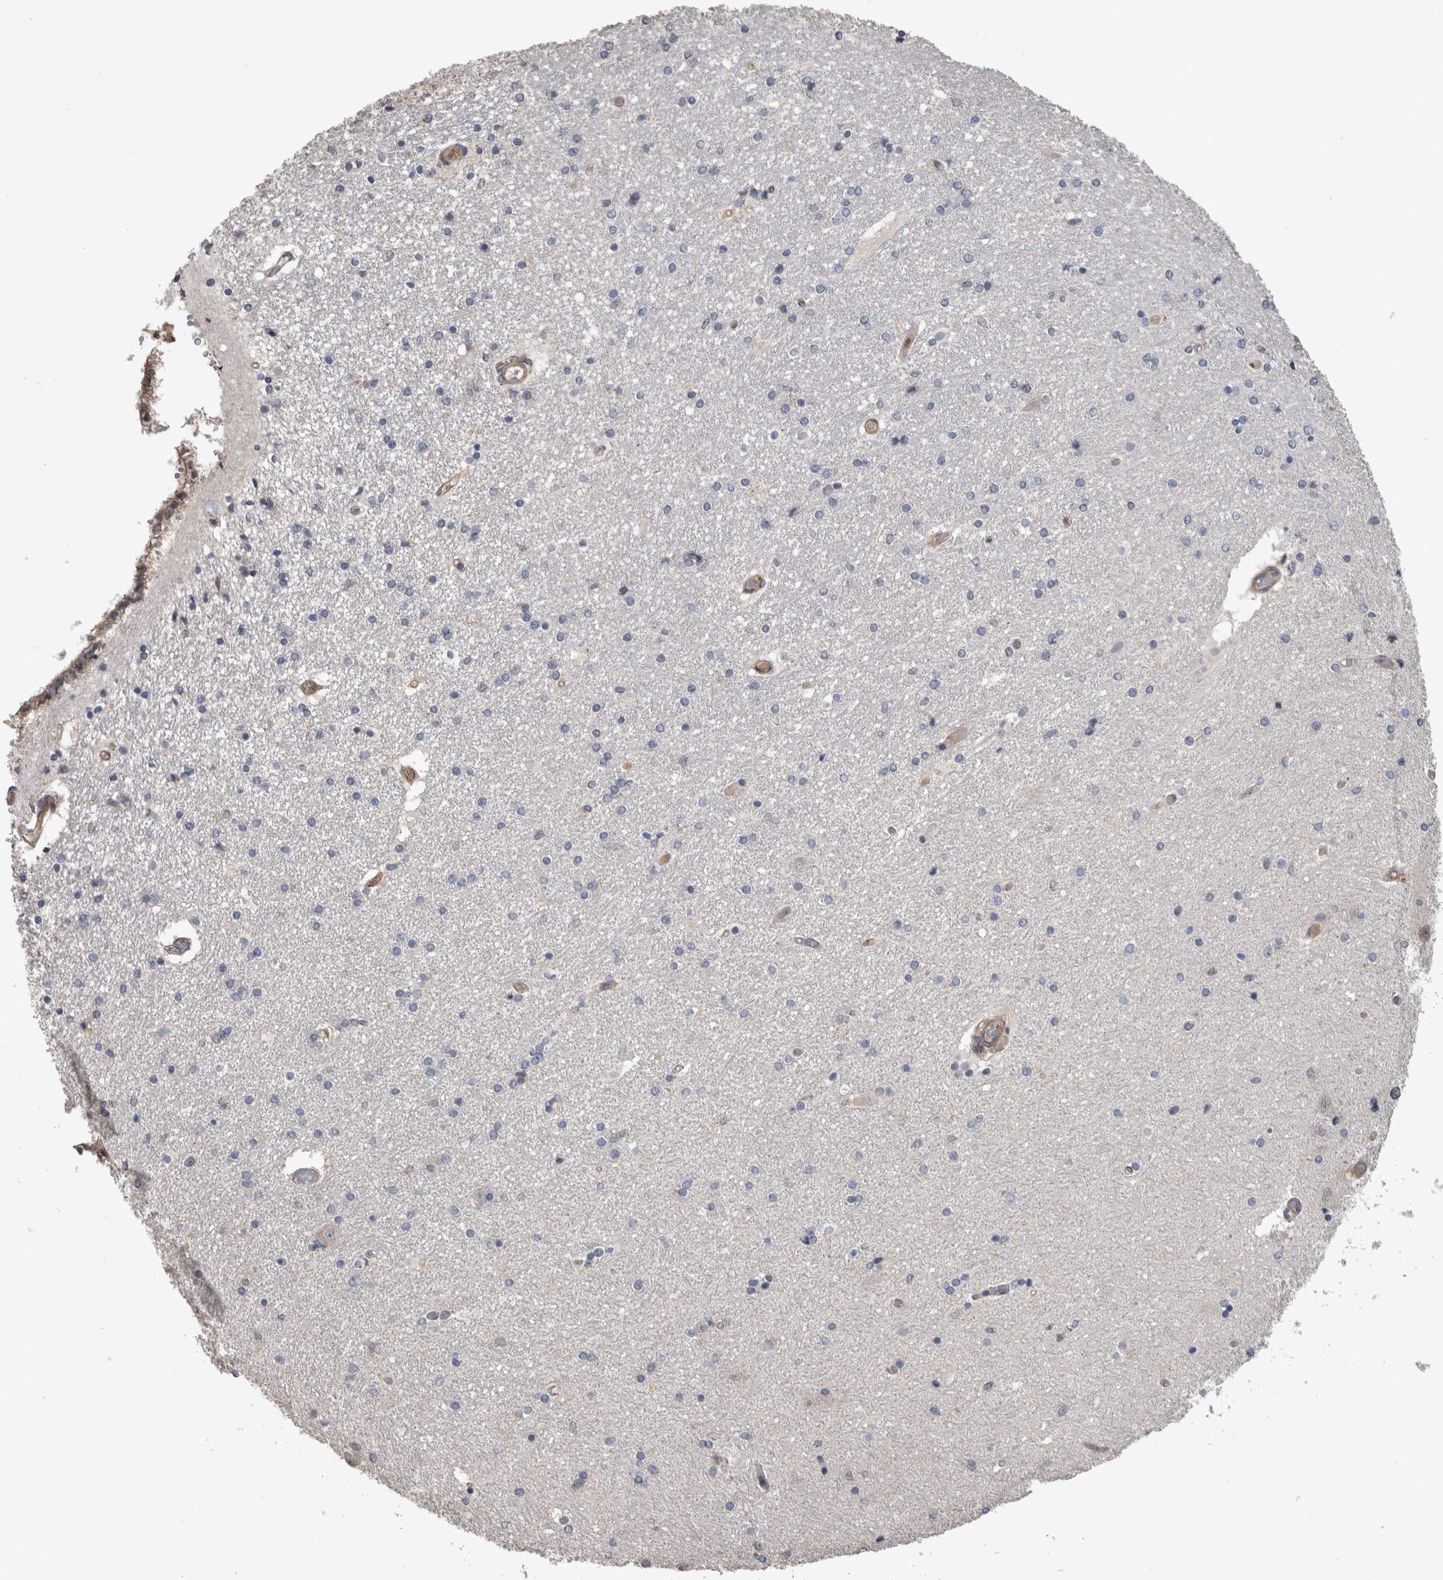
{"staining": {"intensity": "moderate", "quantity": "<25%", "location": "cytoplasmic/membranous"}, "tissue": "hippocampus", "cell_type": "Glial cells", "image_type": "normal", "snomed": [{"axis": "morphology", "description": "Normal tissue, NOS"}, {"axis": "topography", "description": "Hippocampus"}], "caption": "IHC image of benign human hippocampus stained for a protein (brown), which shows low levels of moderate cytoplasmic/membranous staining in about <25% of glial cells.", "gene": "IFRD1", "patient": {"sex": "female", "age": 54}}